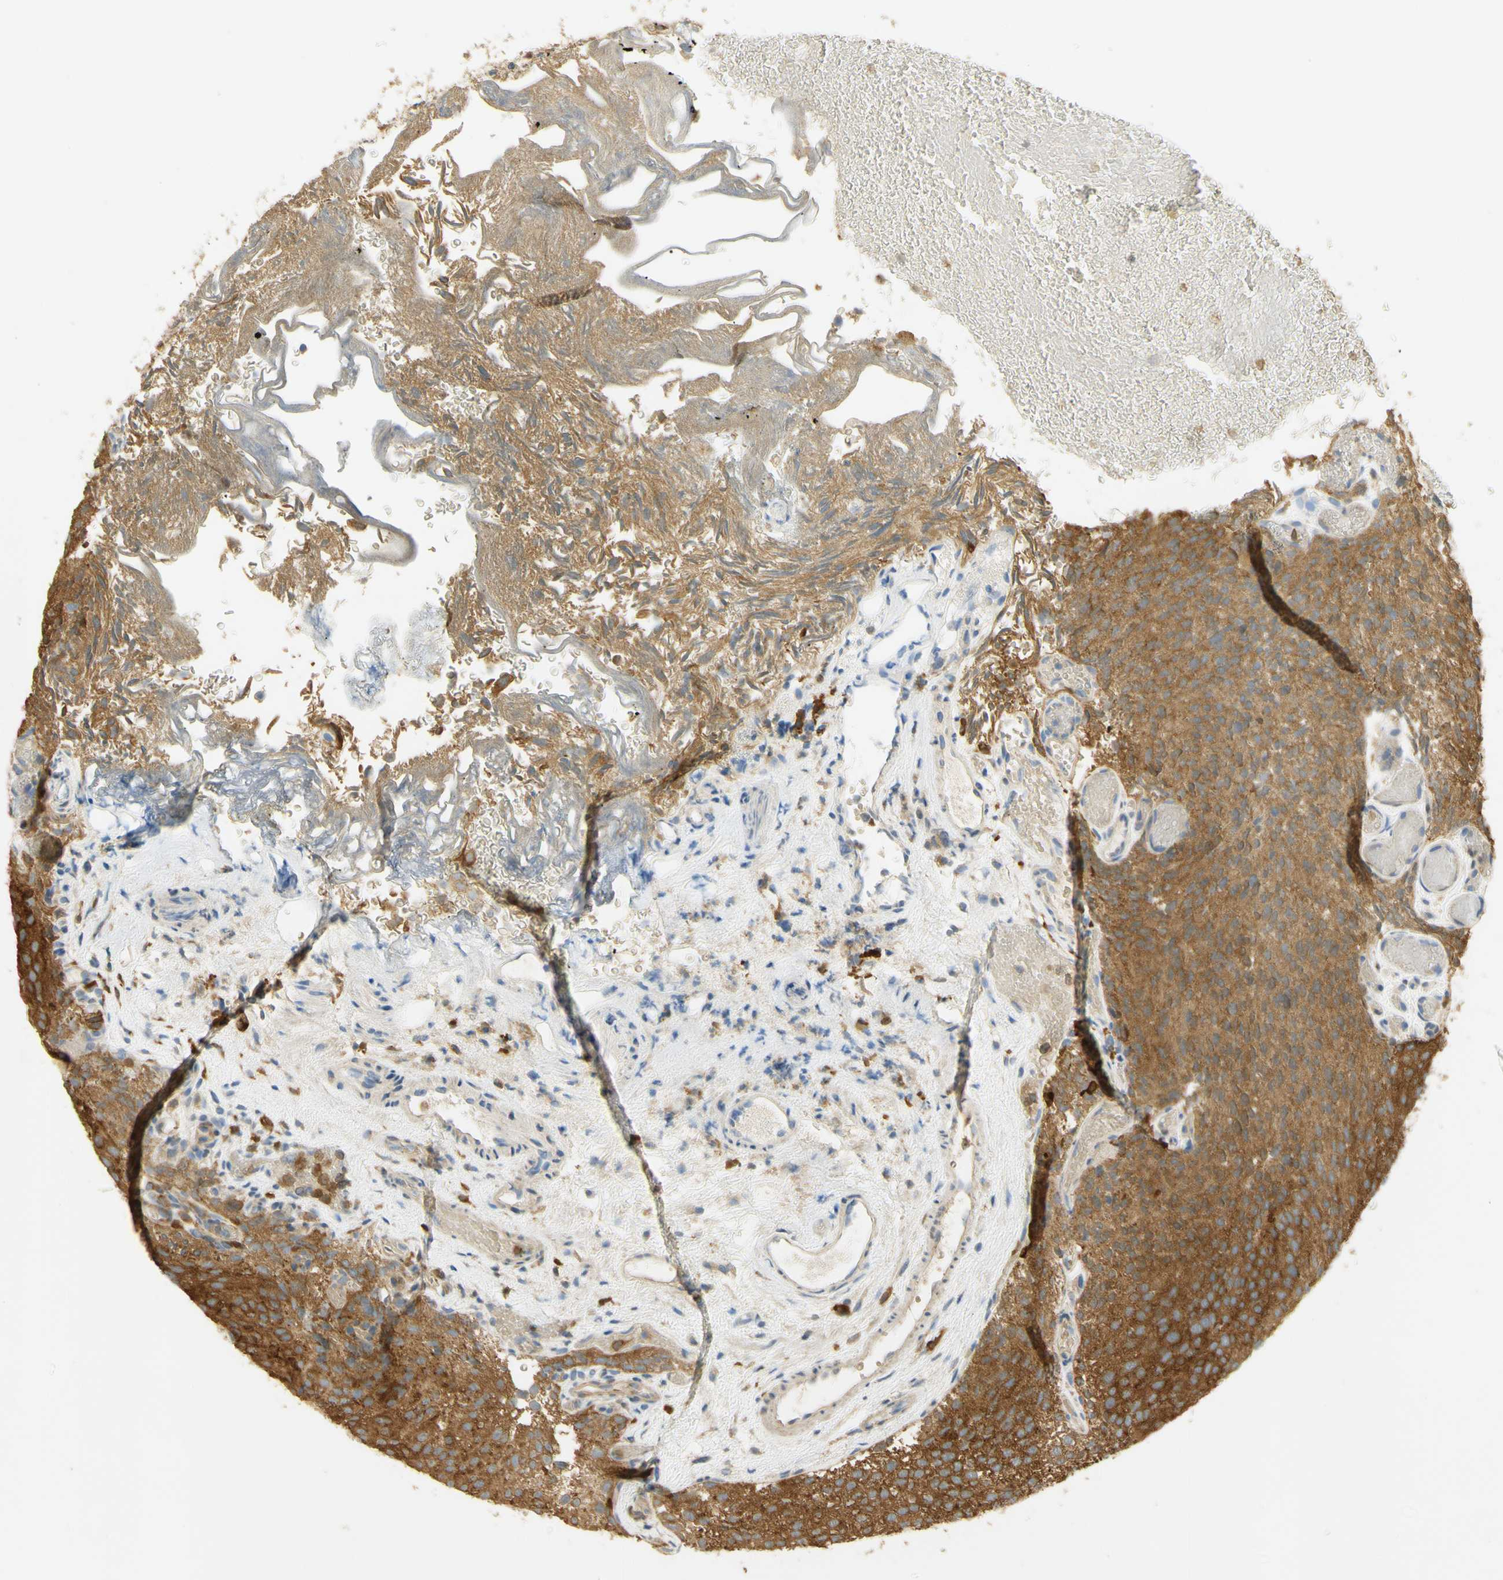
{"staining": {"intensity": "moderate", "quantity": ">75%", "location": "cytoplasmic/membranous"}, "tissue": "urothelial cancer", "cell_type": "Tumor cells", "image_type": "cancer", "snomed": [{"axis": "morphology", "description": "Urothelial carcinoma, Low grade"}, {"axis": "topography", "description": "Urinary bladder"}], "caption": "This image reveals low-grade urothelial carcinoma stained with immunohistochemistry (IHC) to label a protein in brown. The cytoplasmic/membranous of tumor cells show moderate positivity for the protein. Nuclei are counter-stained blue.", "gene": "PAK1", "patient": {"sex": "male", "age": 78}}